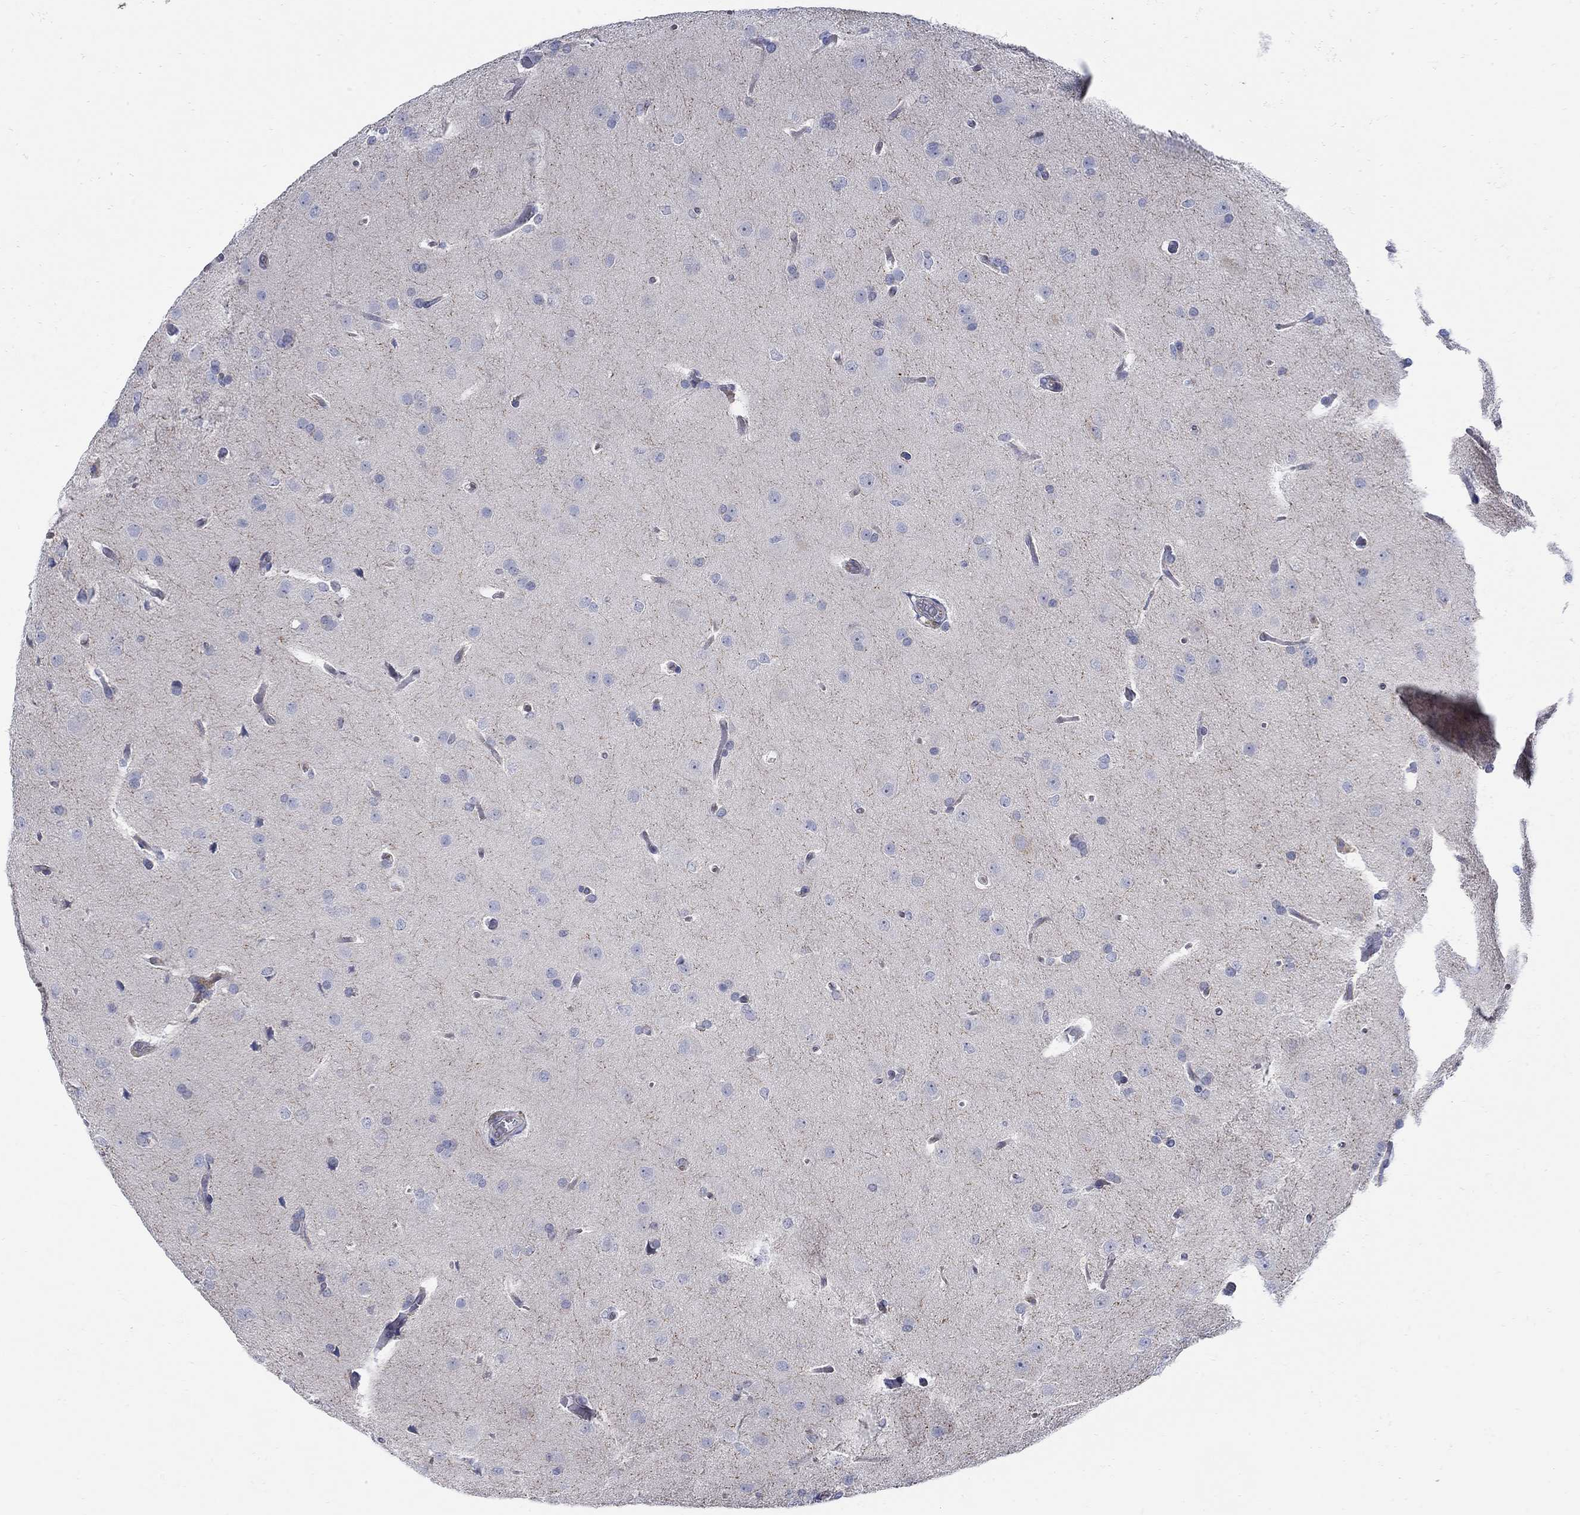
{"staining": {"intensity": "negative", "quantity": "none", "location": "none"}, "tissue": "glioma", "cell_type": "Tumor cells", "image_type": "cancer", "snomed": [{"axis": "morphology", "description": "Glioma, malignant, Low grade"}, {"axis": "topography", "description": "Brain"}], "caption": "Tumor cells are negative for brown protein staining in glioma. The staining is performed using DAB (3,3'-diaminobenzidine) brown chromogen with nuclei counter-stained in using hematoxylin.", "gene": "TEKT3", "patient": {"sex": "female", "age": 32}}